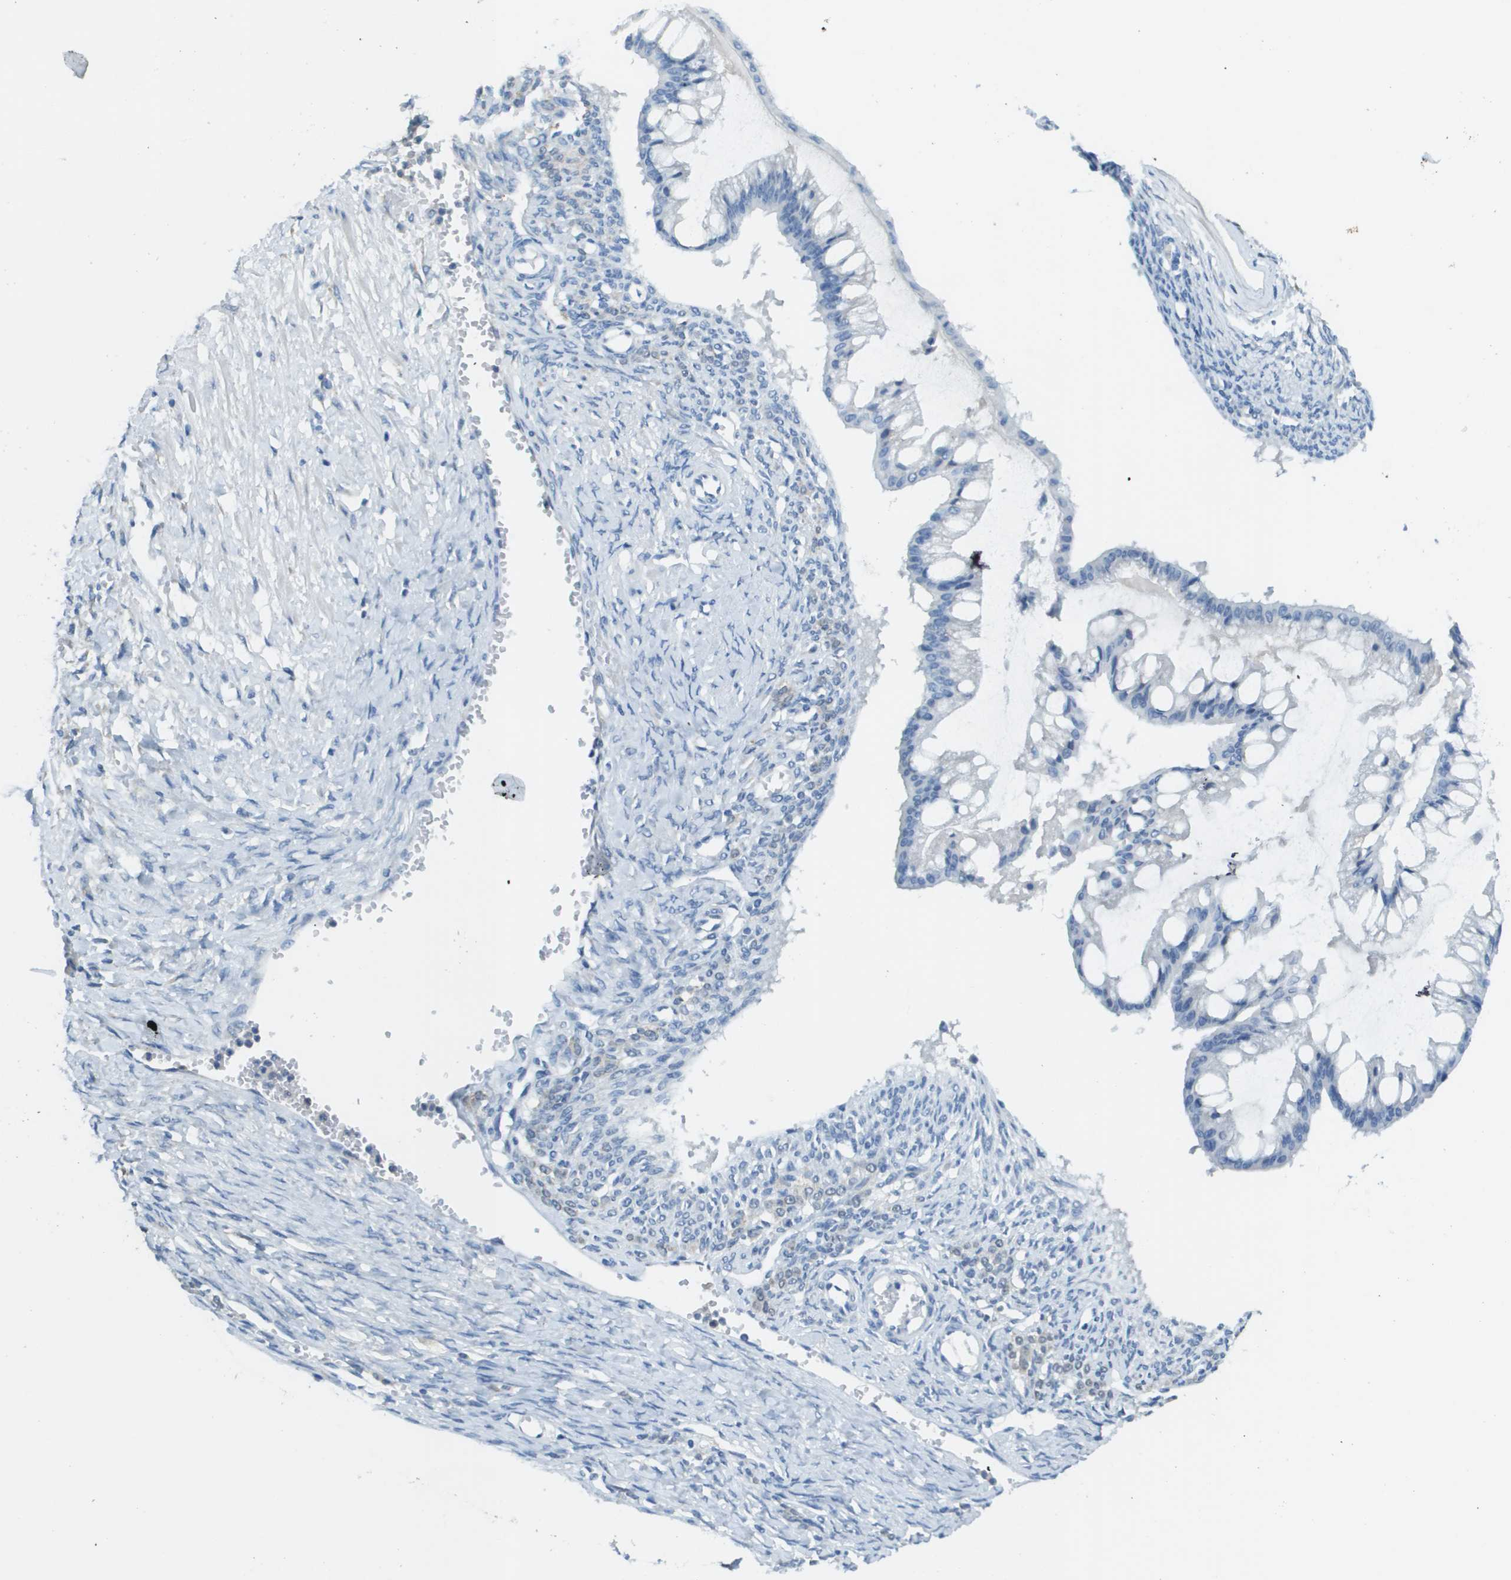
{"staining": {"intensity": "negative", "quantity": "none", "location": "none"}, "tissue": "ovarian cancer", "cell_type": "Tumor cells", "image_type": "cancer", "snomed": [{"axis": "morphology", "description": "Cystadenocarcinoma, mucinous, NOS"}, {"axis": "topography", "description": "Ovary"}], "caption": "This is an immunohistochemistry photomicrograph of ovarian cancer. There is no expression in tumor cells.", "gene": "PTGDR2", "patient": {"sex": "female", "age": 73}}